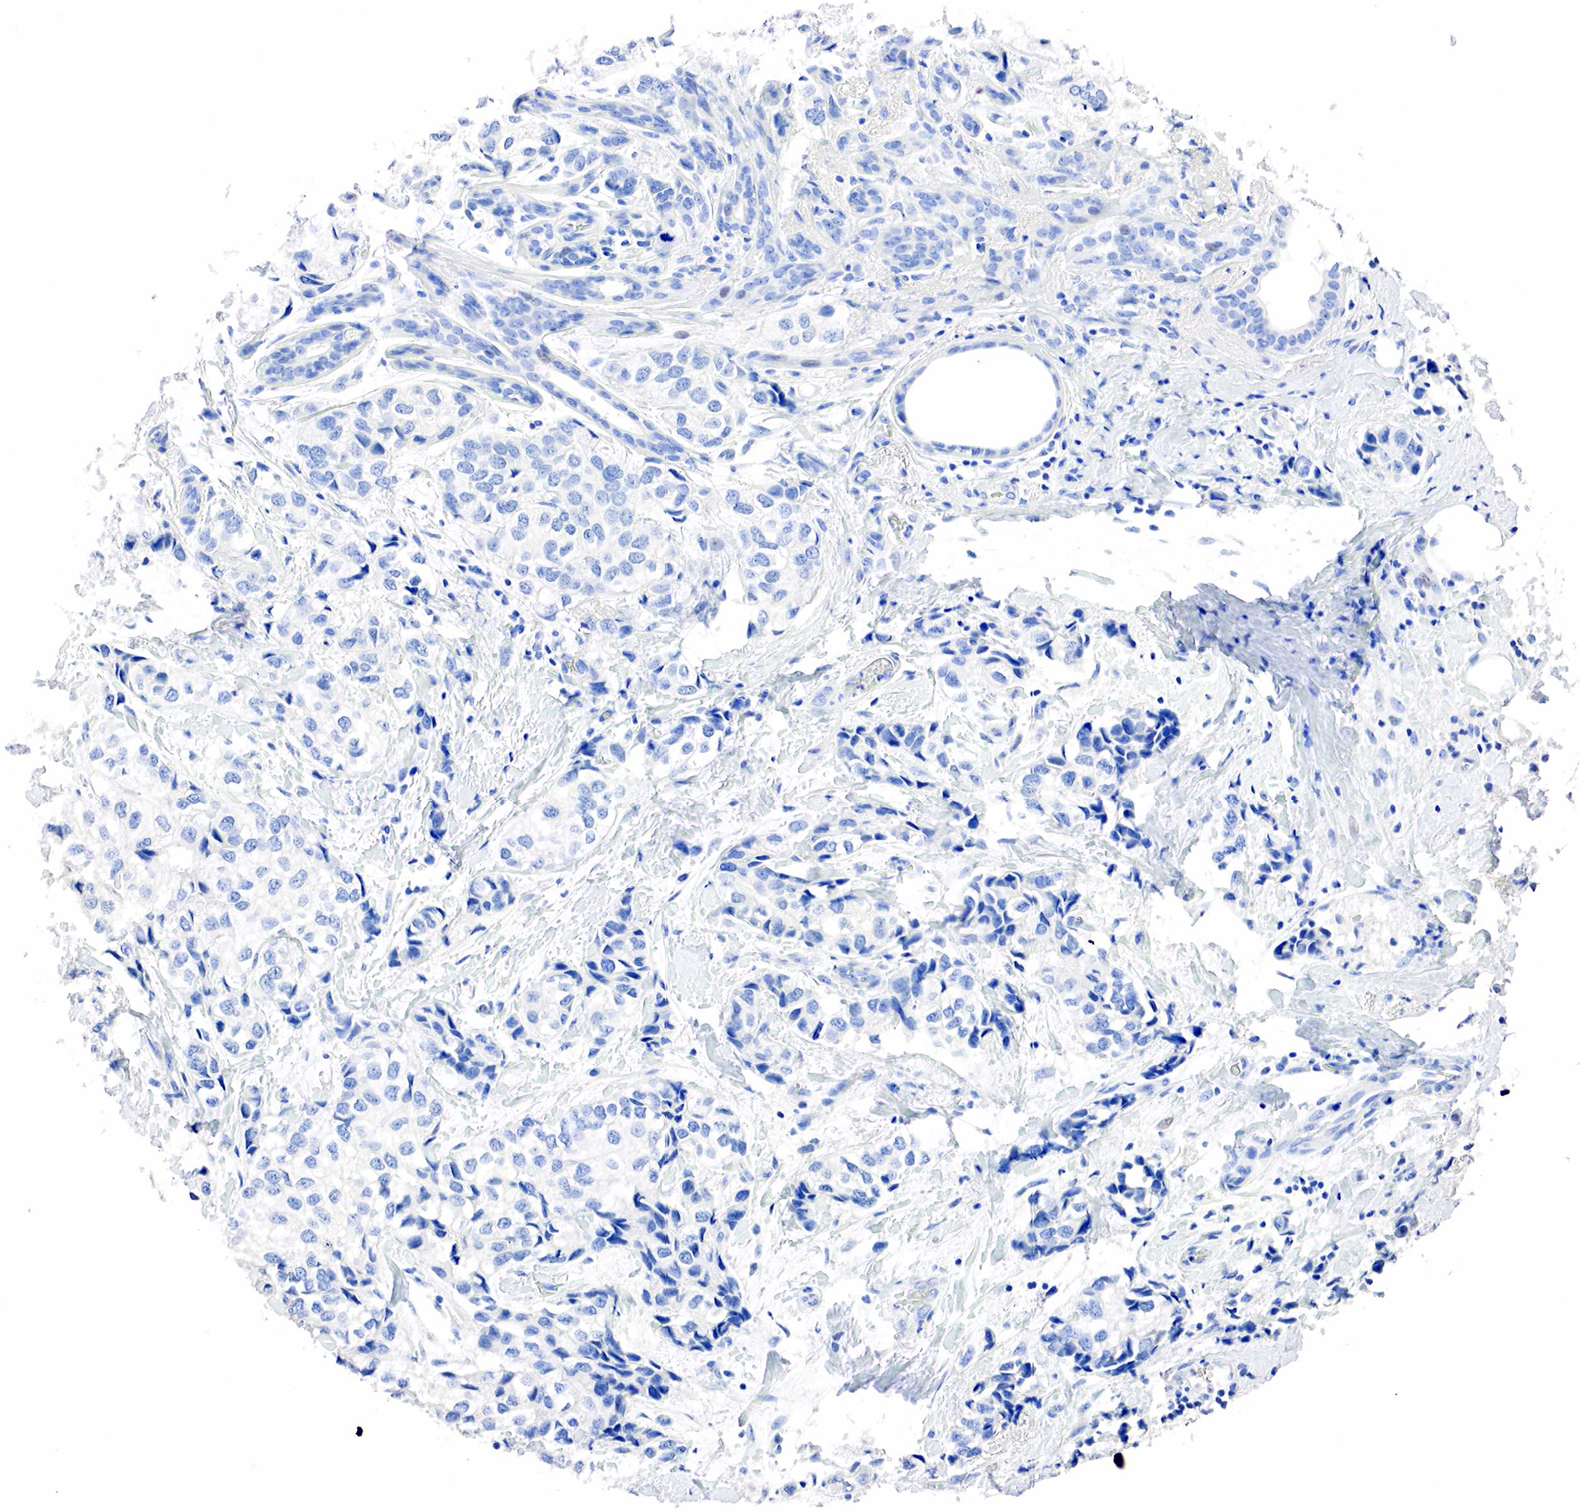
{"staining": {"intensity": "negative", "quantity": "none", "location": "none"}, "tissue": "breast cancer", "cell_type": "Tumor cells", "image_type": "cancer", "snomed": [{"axis": "morphology", "description": "Duct carcinoma"}, {"axis": "topography", "description": "Breast"}], "caption": "Tumor cells are negative for protein expression in human invasive ductal carcinoma (breast). (Stains: DAB (3,3'-diaminobenzidine) immunohistochemistry with hematoxylin counter stain, Microscopy: brightfield microscopy at high magnification).", "gene": "SST", "patient": {"sex": "female", "age": 68}}